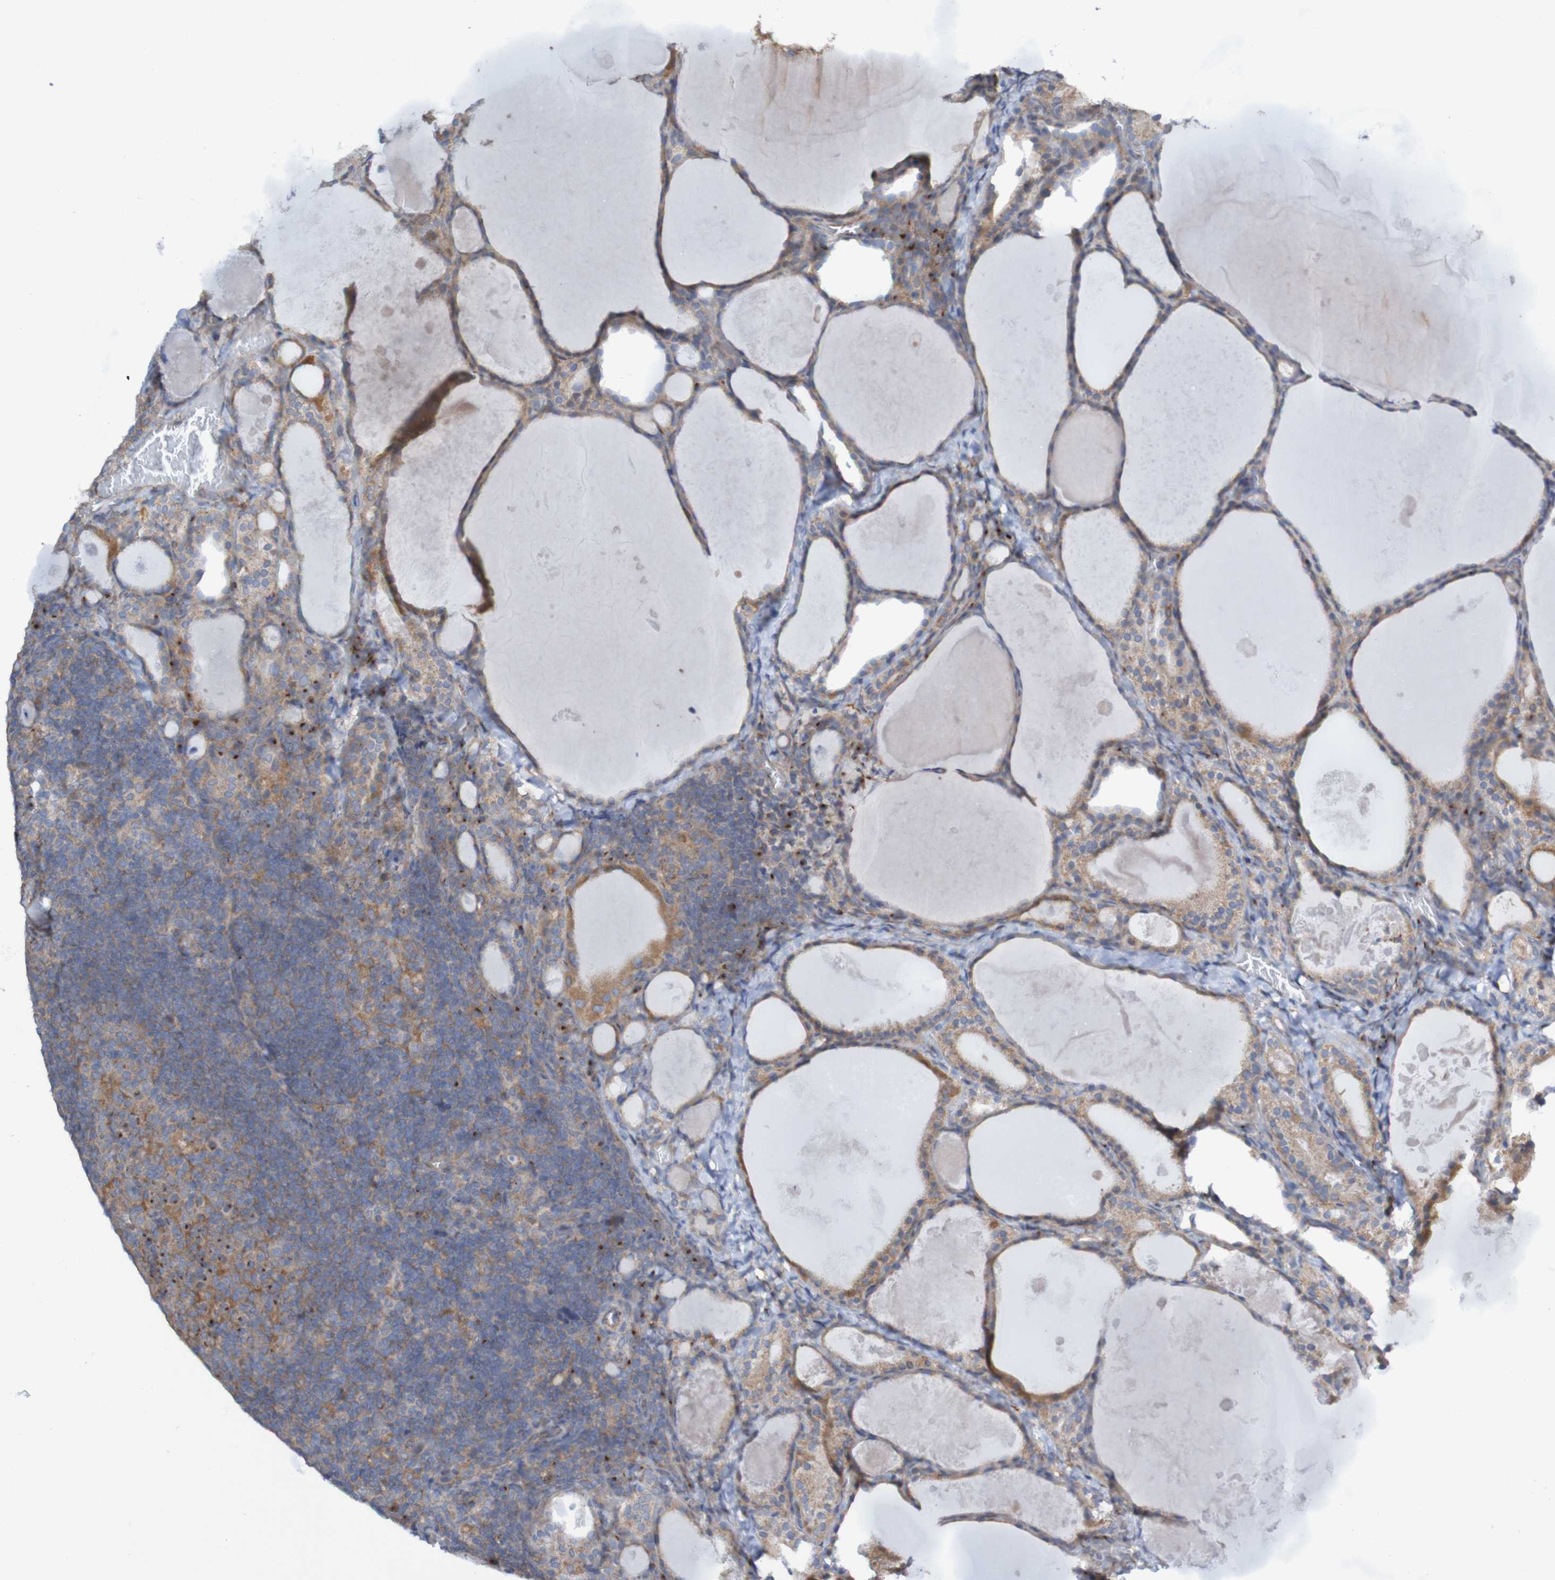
{"staining": {"intensity": "moderate", "quantity": "25%-75%", "location": "cytoplasmic/membranous"}, "tissue": "thyroid cancer", "cell_type": "Tumor cells", "image_type": "cancer", "snomed": [{"axis": "morphology", "description": "Papillary adenocarcinoma, NOS"}, {"axis": "topography", "description": "Thyroid gland"}], "caption": "Thyroid papillary adenocarcinoma stained for a protein (brown) exhibits moderate cytoplasmic/membranous positive positivity in approximately 25%-75% of tumor cells.", "gene": "LMBRD2", "patient": {"sex": "female", "age": 42}}